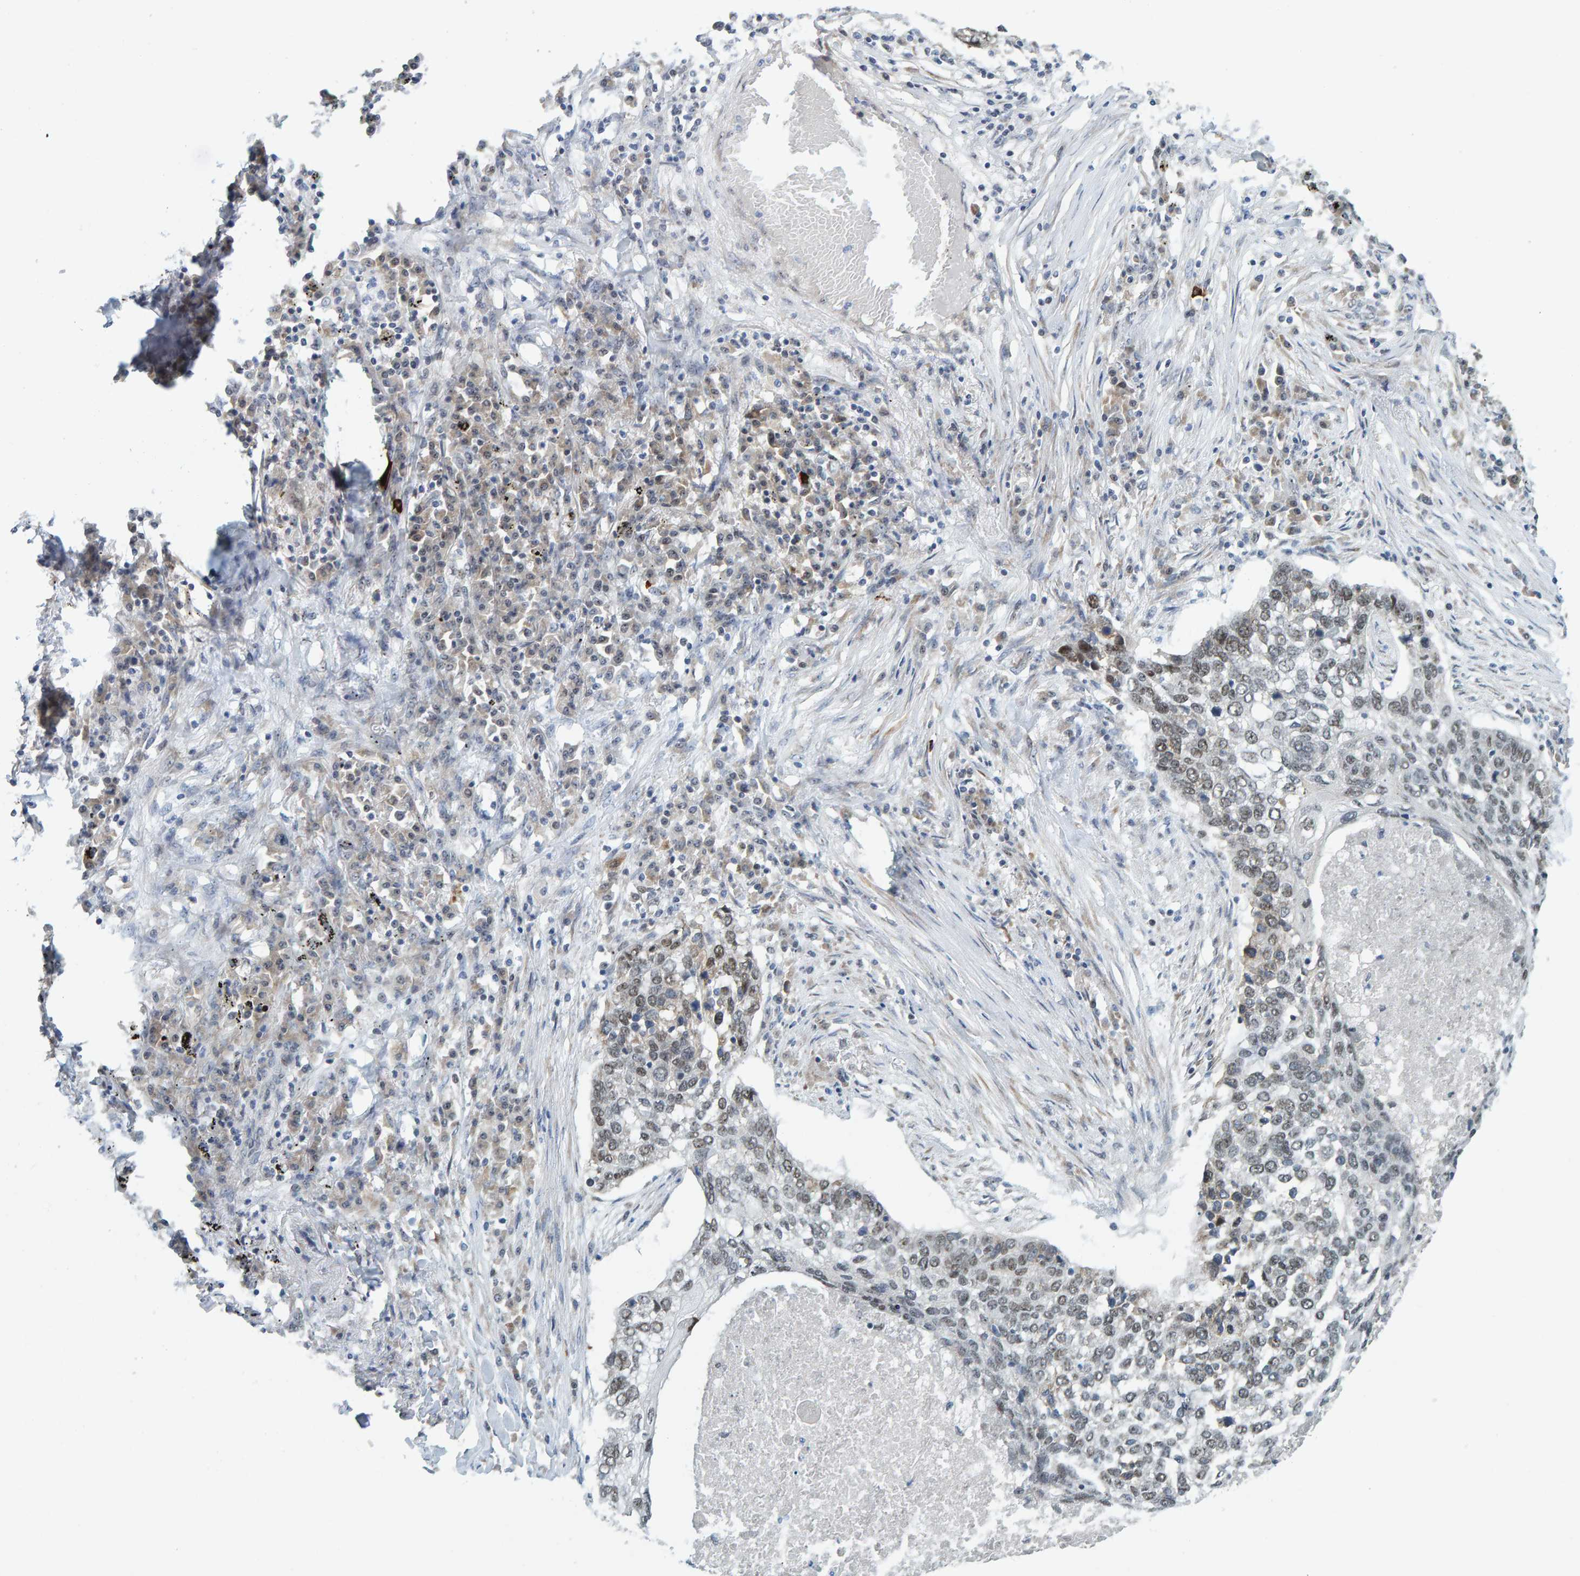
{"staining": {"intensity": "moderate", "quantity": "25%-75%", "location": "nuclear"}, "tissue": "lung cancer", "cell_type": "Tumor cells", "image_type": "cancer", "snomed": [{"axis": "morphology", "description": "Squamous cell carcinoma, NOS"}, {"axis": "topography", "description": "Lung"}], "caption": "The photomicrograph demonstrates a brown stain indicating the presence of a protein in the nuclear of tumor cells in lung squamous cell carcinoma. The staining was performed using DAB (3,3'-diaminobenzidine) to visualize the protein expression in brown, while the nuclei were stained in blue with hematoxylin (Magnification: 20x).", "gene": "POLR1E", "patient": {"sex": "female", "age": 63}}